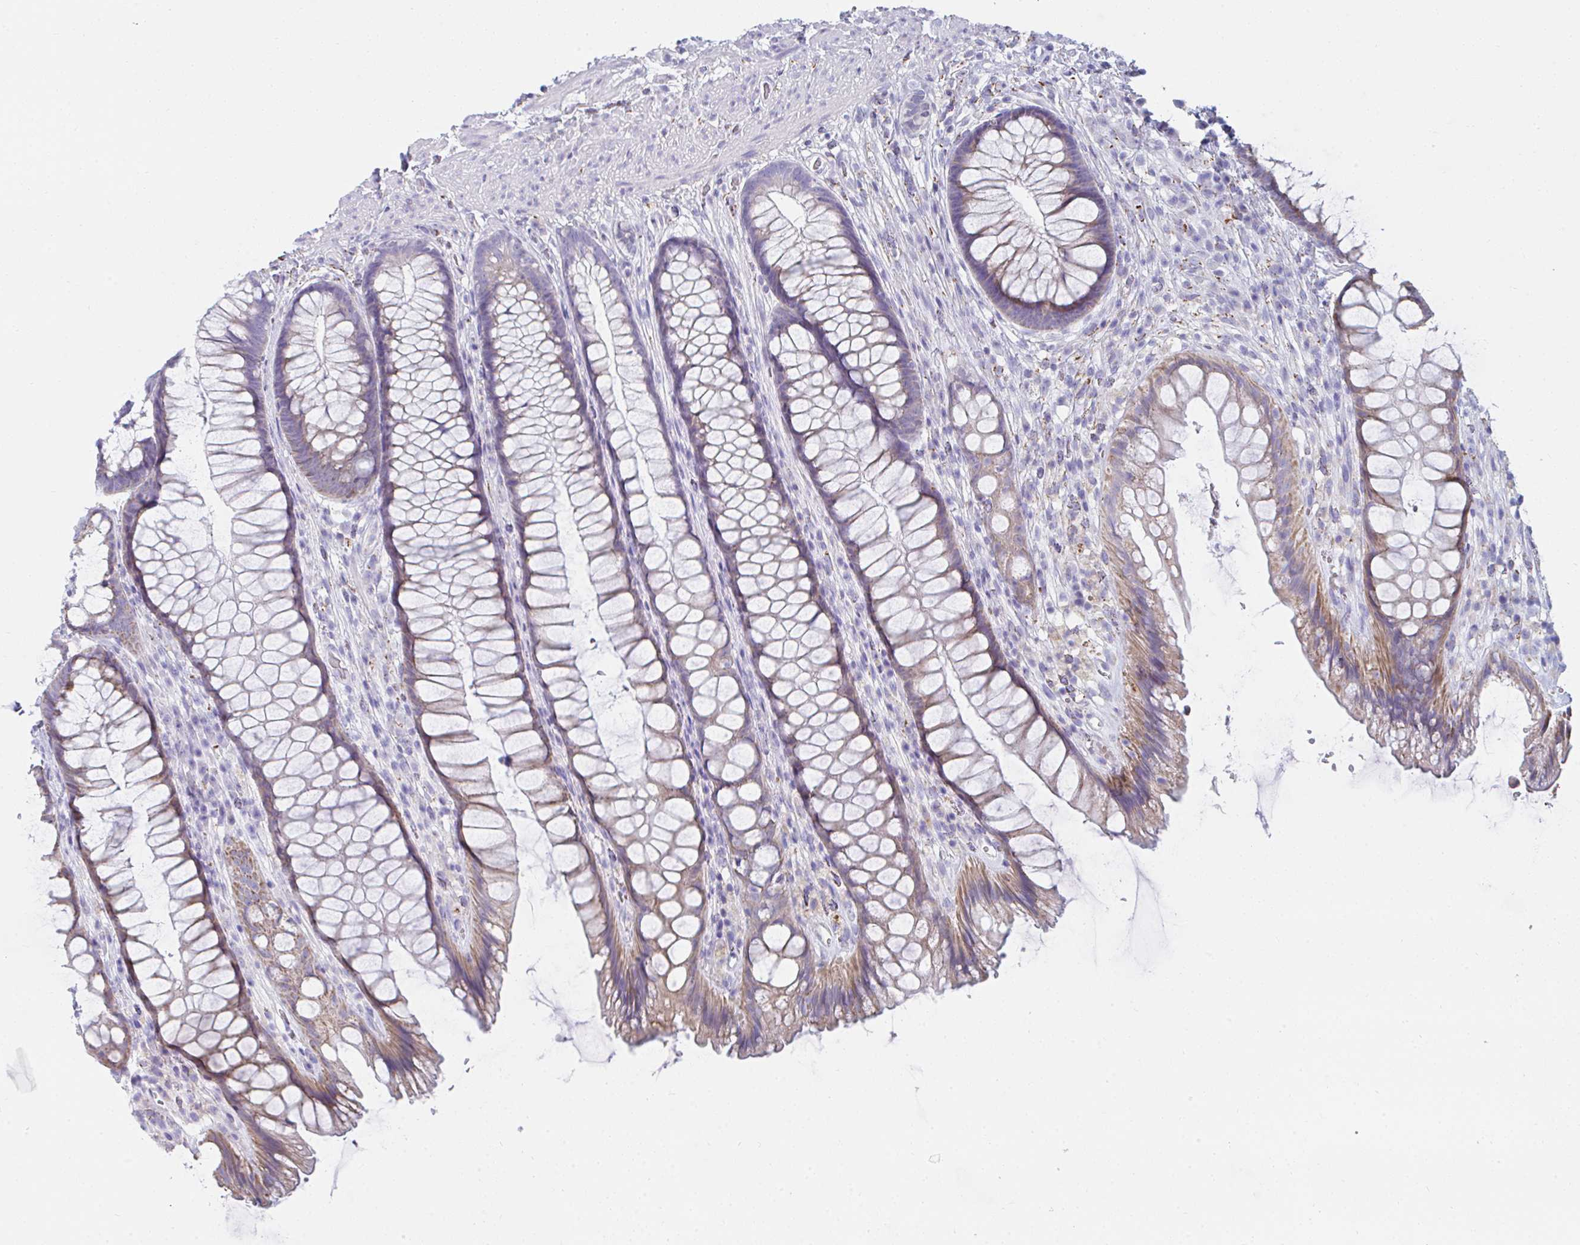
{"staining": {"intensity": "moderate", "quantity": ">75%", "location": "cytoplasmic/membranous"}, "tissue": "rectum", "cell_type": "Glandular cells", "image_type": "normal", "snomed": [{"axis": "morphology", "description": "Normal tissue, NOS"}, {"axis": "topography", "description": "Rectum"}], "caption": "DAB (3,3'-diaminobenzidine) immunohistochemical staining of benign human rectum shows moderate cytoplasmic/membranous protein positivity in about >75% of glandular cells.", "gene": "MGAM2", "patient": {"sex": "male", "age": 53}}